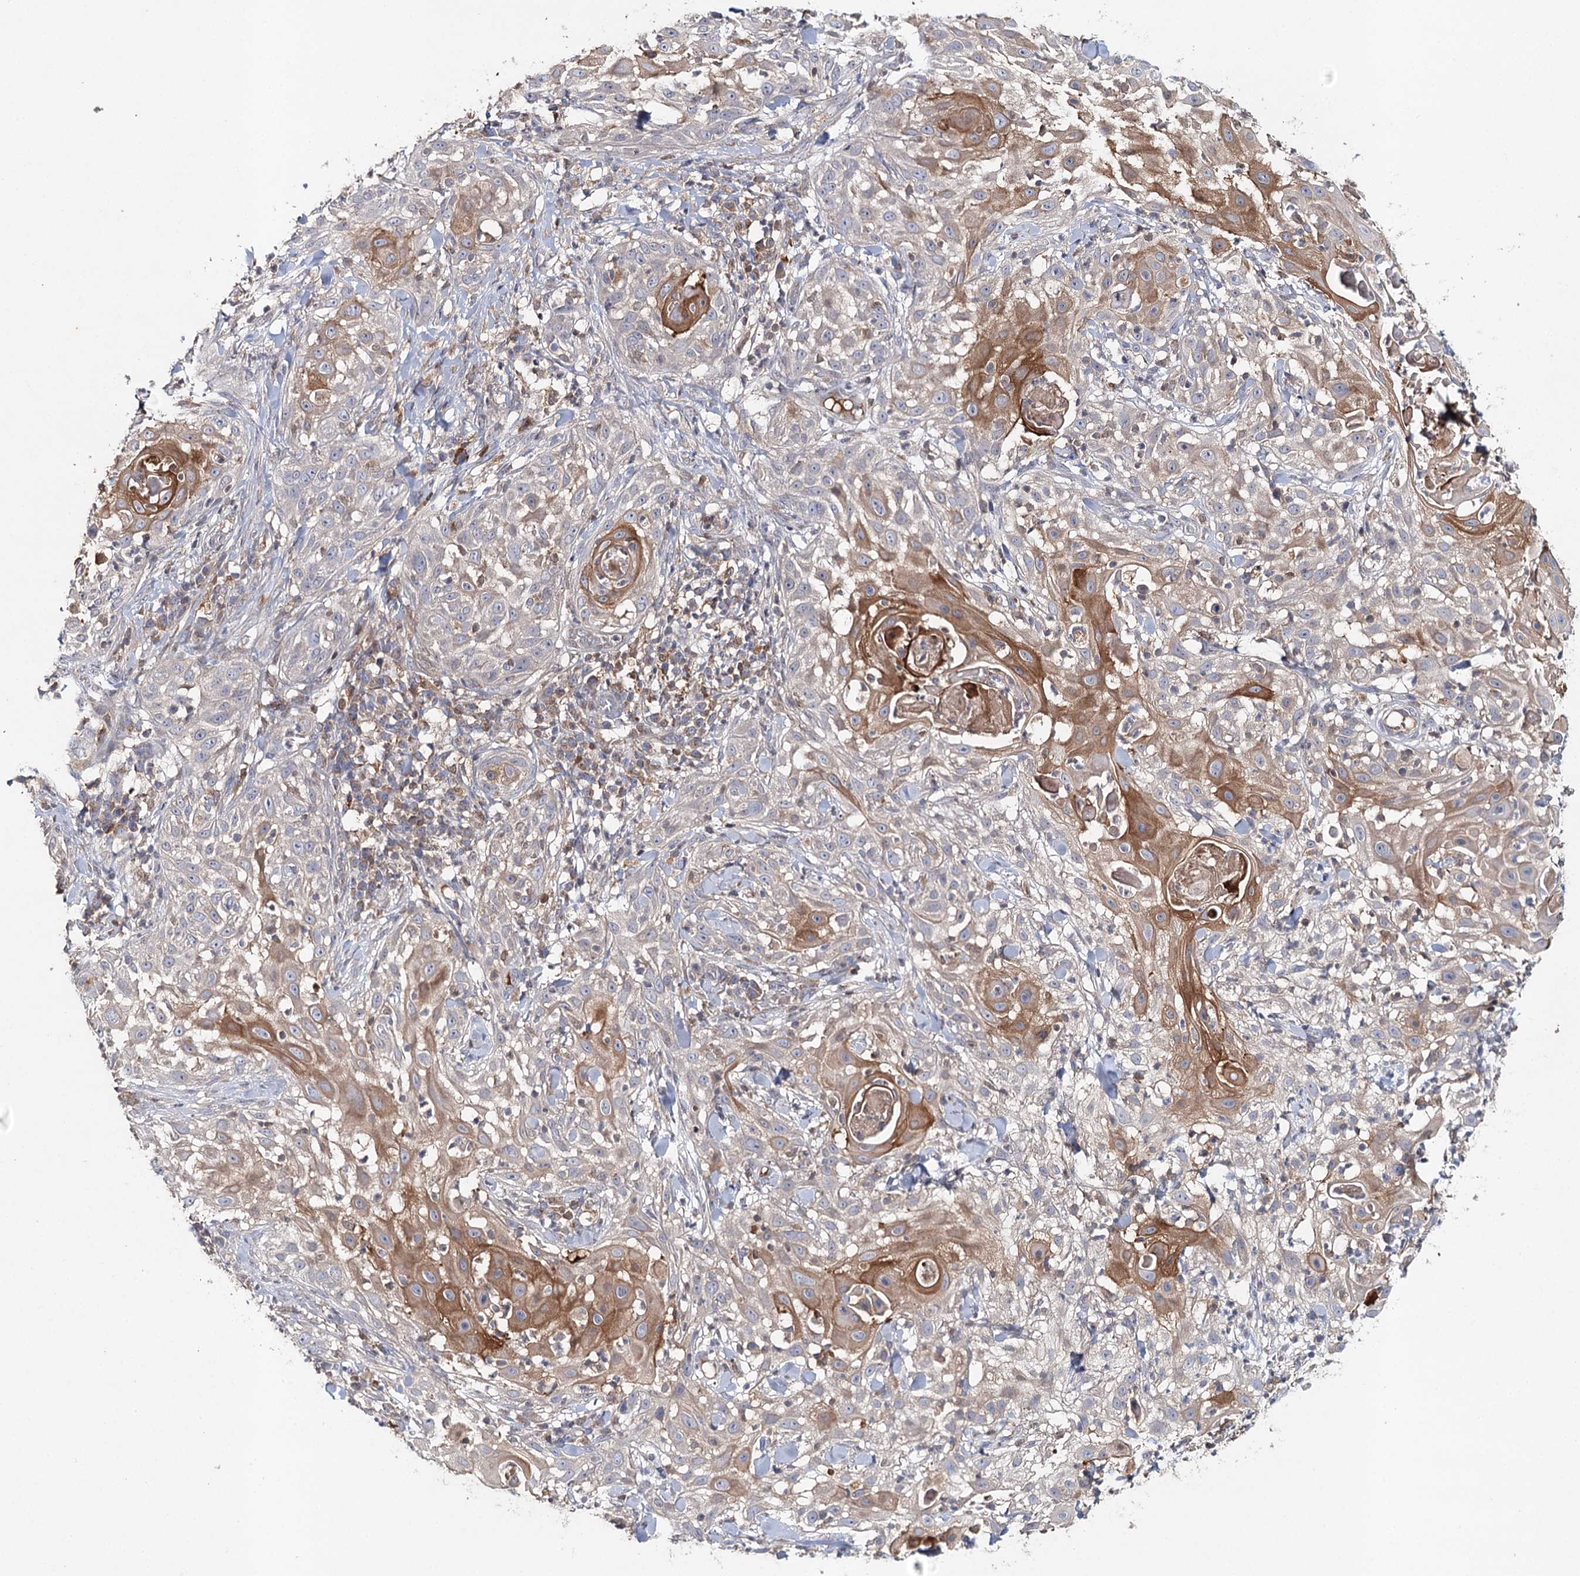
{"staining": {"intensity": "moderate", "quantity": "25%-75%", "location": "cytoplasmic/membranous"}, "tissue": "skin cancer", "cell_type": "Tumor cells", "image_type": "cancer", "snomed": [{"axis": "morphology", "description": "Squamous cell carcinoma, NOS"}, {"axis": "topography", "description": "Skin"}], "caption": "A high-resolution micrograph shows IHC staining of skin squamous cell carcinoma, which exhibits moderate cytoplasmic/membranous staining in about 25%-75% of tumor cells. (brown staining indicates protein expression, while blue staining denotes nuclei).", "gene": "SLC41A2", "patient": {"sex": "female", "age": 44}}